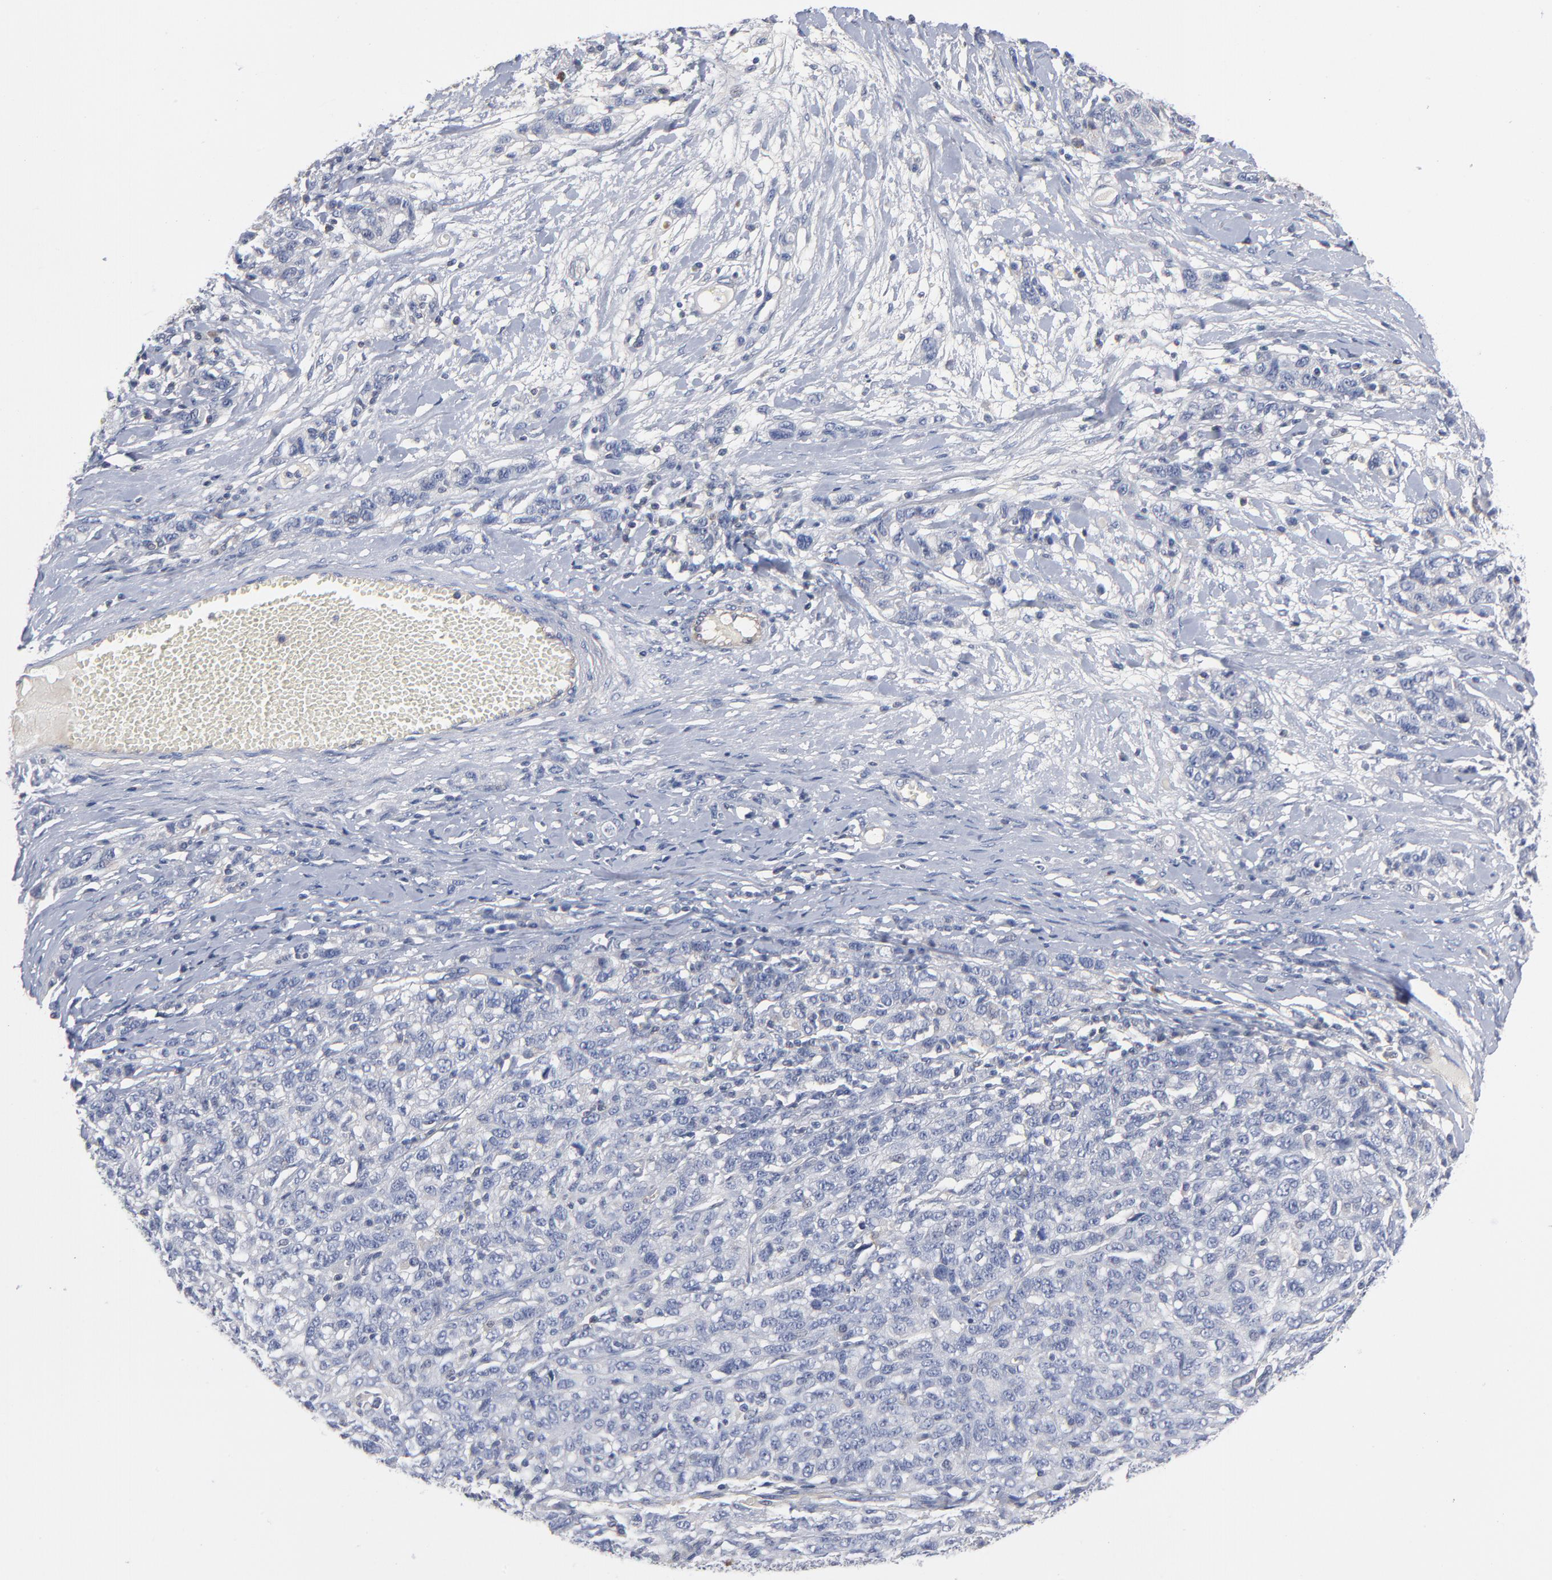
{"staining": {"intensity": "negative", "quantity": "none", "location": "none"}, "tissue": "ovarian cancer", "cell_type": "Tumor cells", "image_type": "cancer", "snomed": [{"axis": "morphology", "description": "Cystadenocarcinoma, serous, NOS"}, {"axis": "topography", "description": "Ovary"}], "caption": "Tumor cells show no significant expression in ovarian serous cystadenocarcinoma.", "gene": "PDLIM2", "patient": {"sex": "female", "age": 71}}